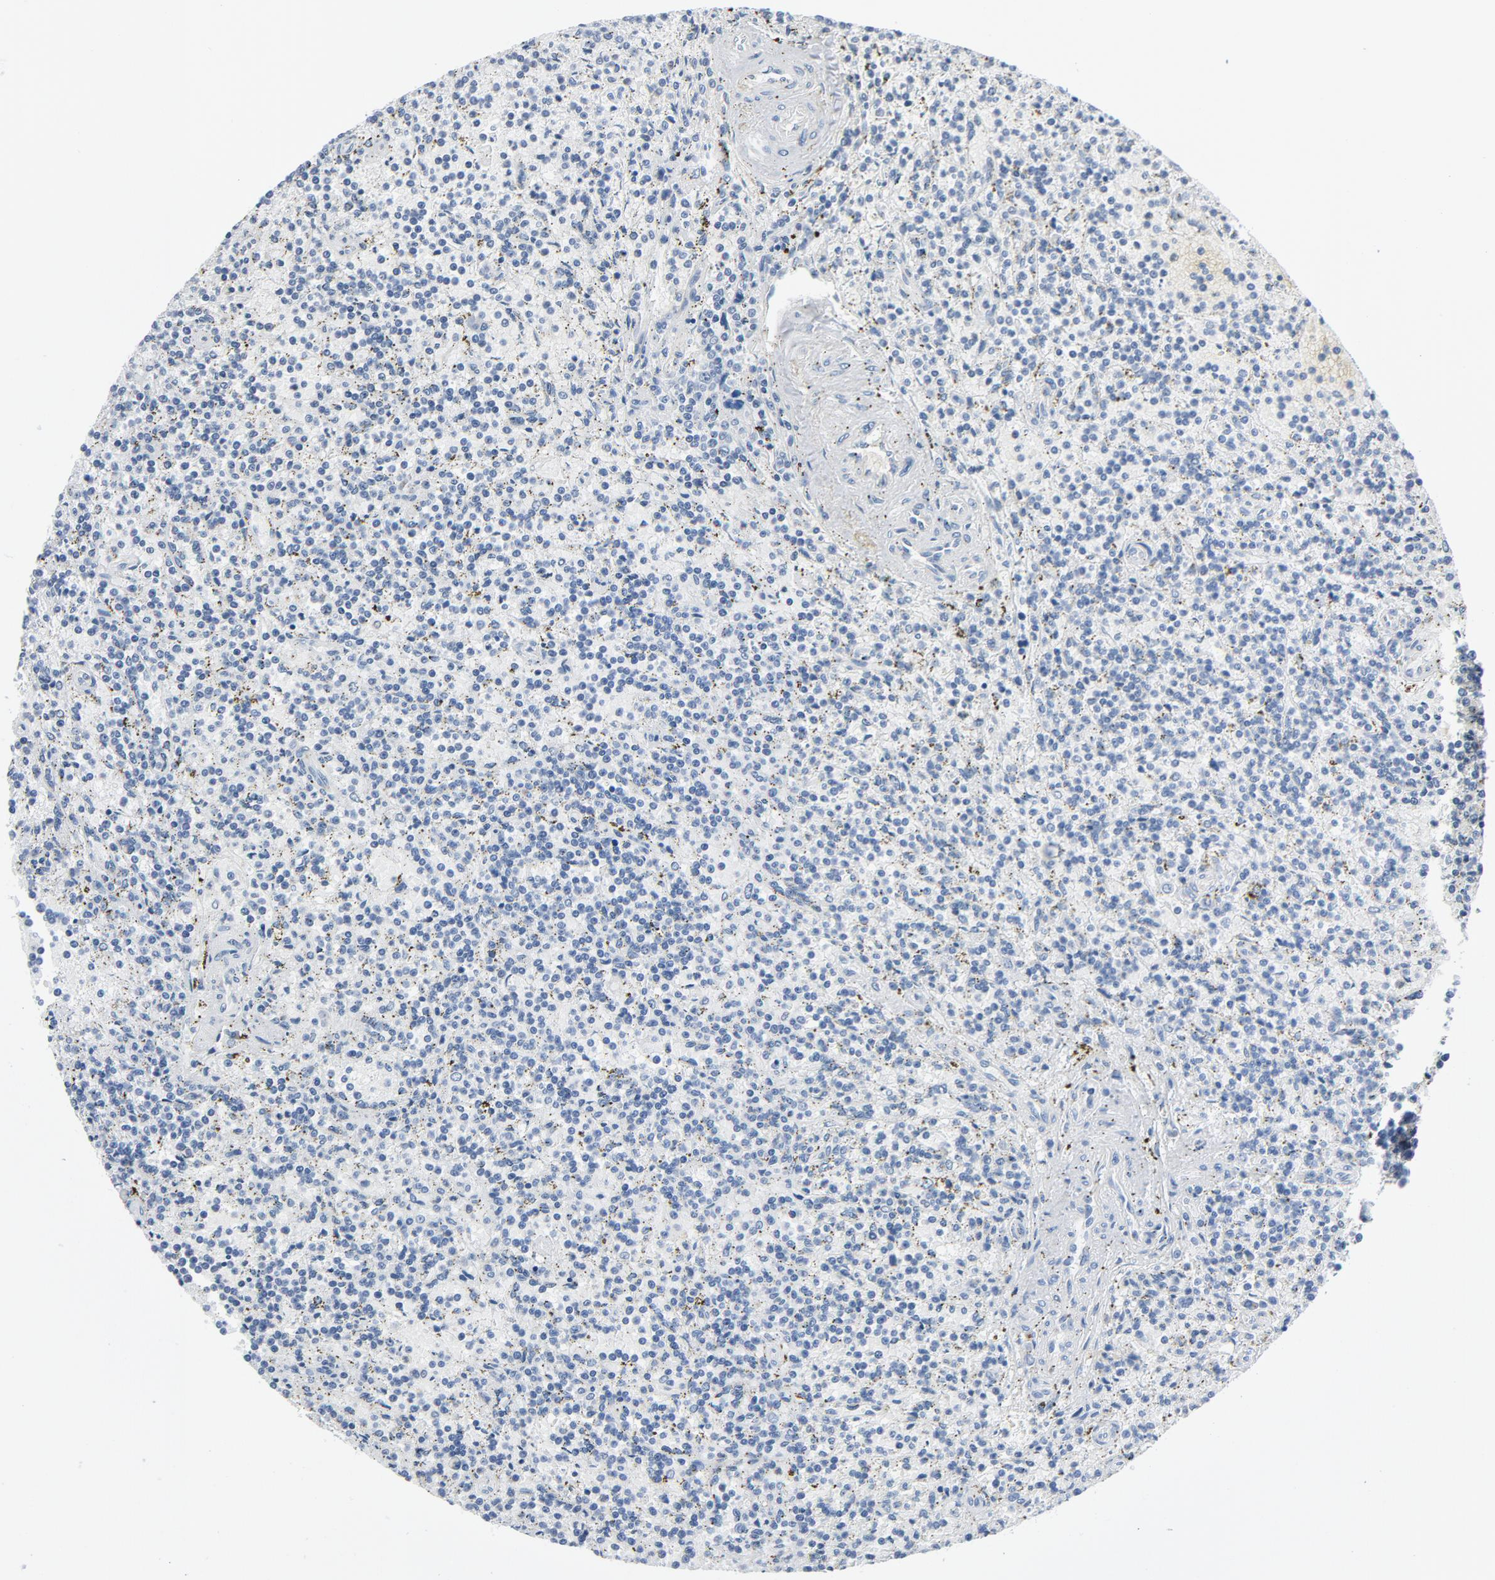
{"staining": {"intensity": "negative", "quantity": "none", "location": "none"}, "tissue": "lymphoma", "cell_type": "Tumor cells", "image_type": "cancer", "snomed": [{"axis": "morphology", "description": "Malignant lymphoma, non-Hodgkin's type, Low grade"}, {"axis": "topography", "description": "Spleen"}], "caption": "This is an immunohistochemistry micrograph of human low-grade malignant lymphoma, non-Hodgkin's type. There is no staining in tumor cells.", "gene": "YIPF6", "patient": {"sex": "male", "age": 73}}